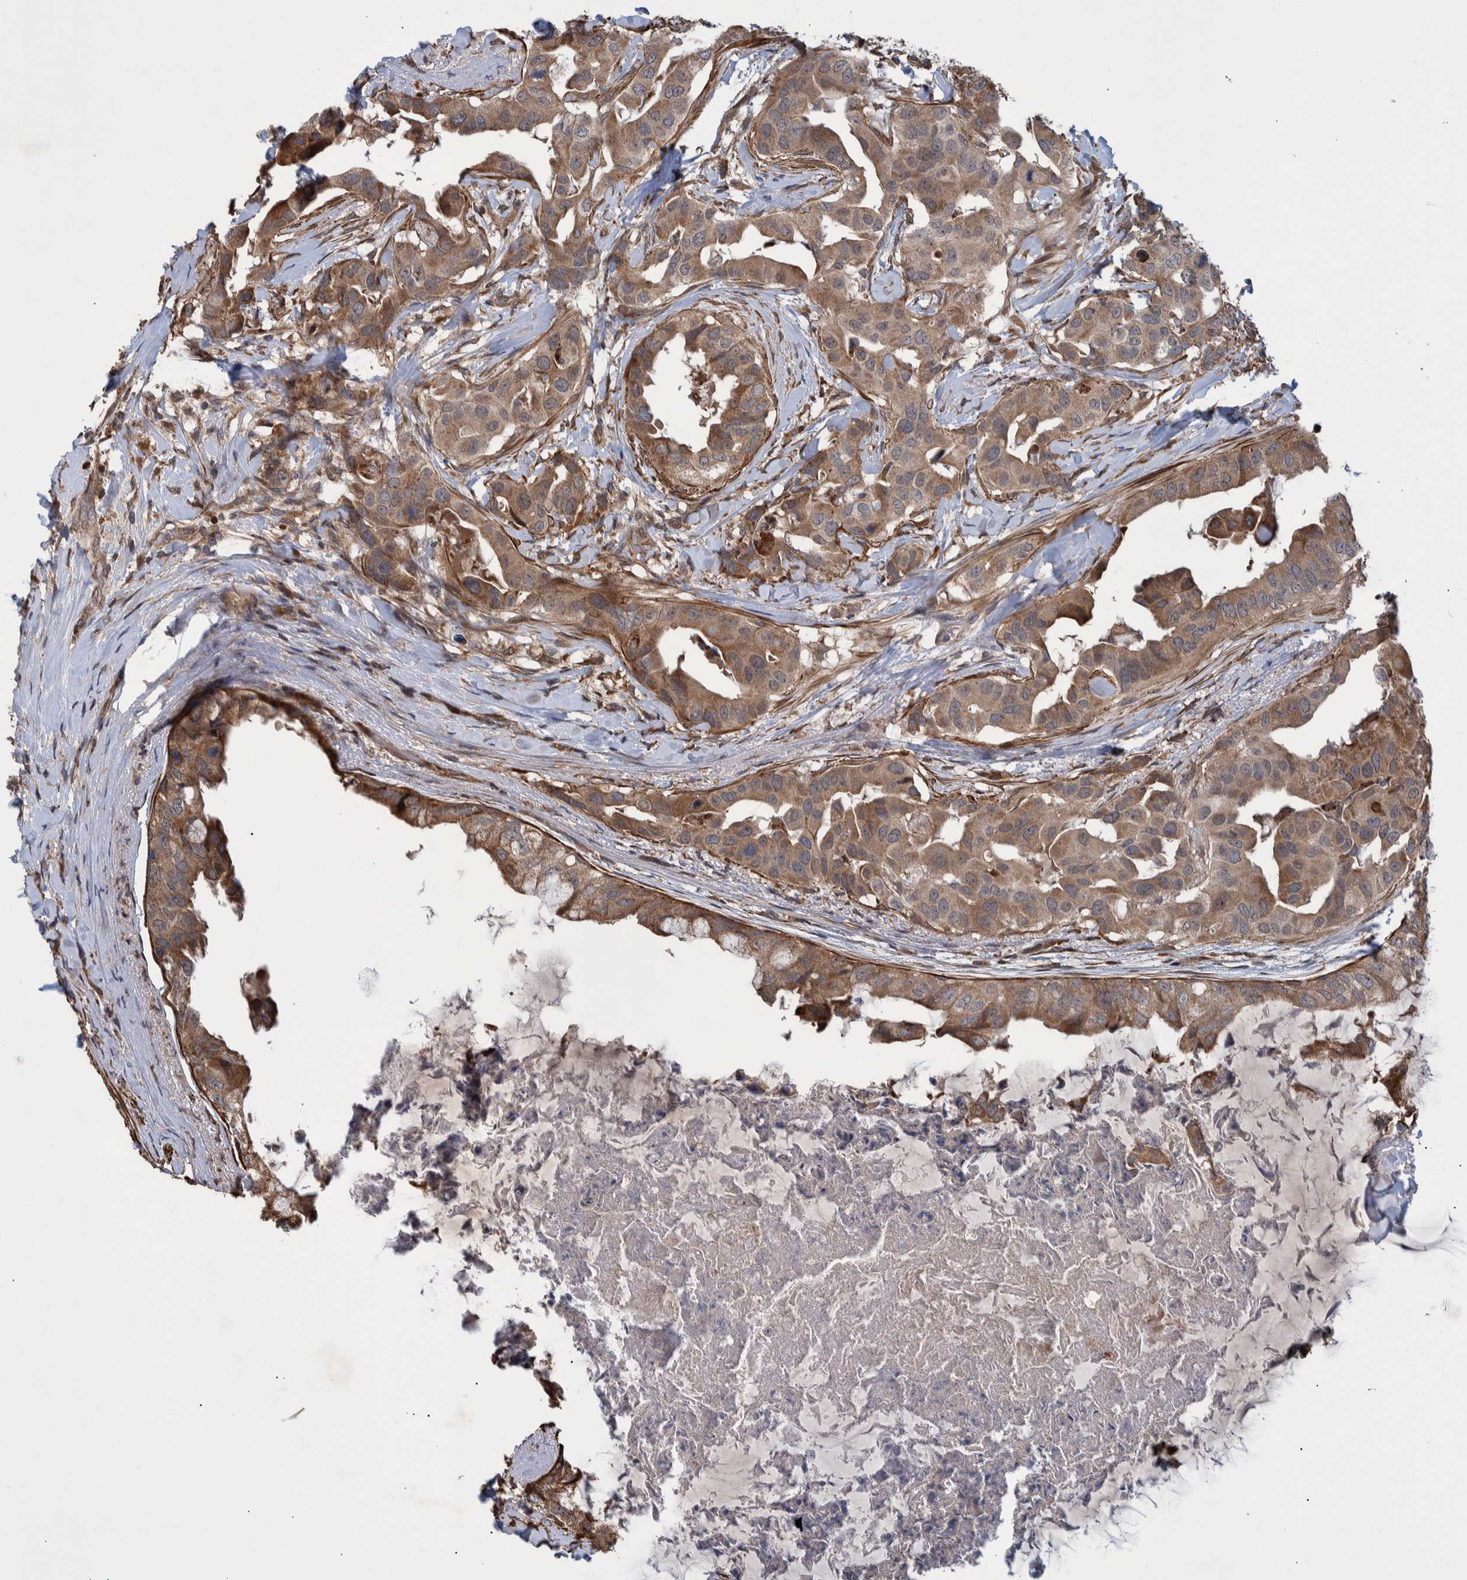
{"staining": {"intensity": "moderate", "quantity": ">75%", "location": "cytoplasmic/membranous"}, "tissue": "breast cancer", "cell_type": "Tumor cells", "image_type": "cancer", "snomed": [{"axis": "morphology", "description": "Duct carcinoma"}, {"axis": "topography", "description": "Breast"}], "caption": "Immunohistochemical staining of human breast invasive ductal carcinoma shows moderate cytoplasmic/membranous protein positivity in about >75% of tumor cells.", "gene": "B3GNTL1", "patient": {"sex": "female", "age": 40}}